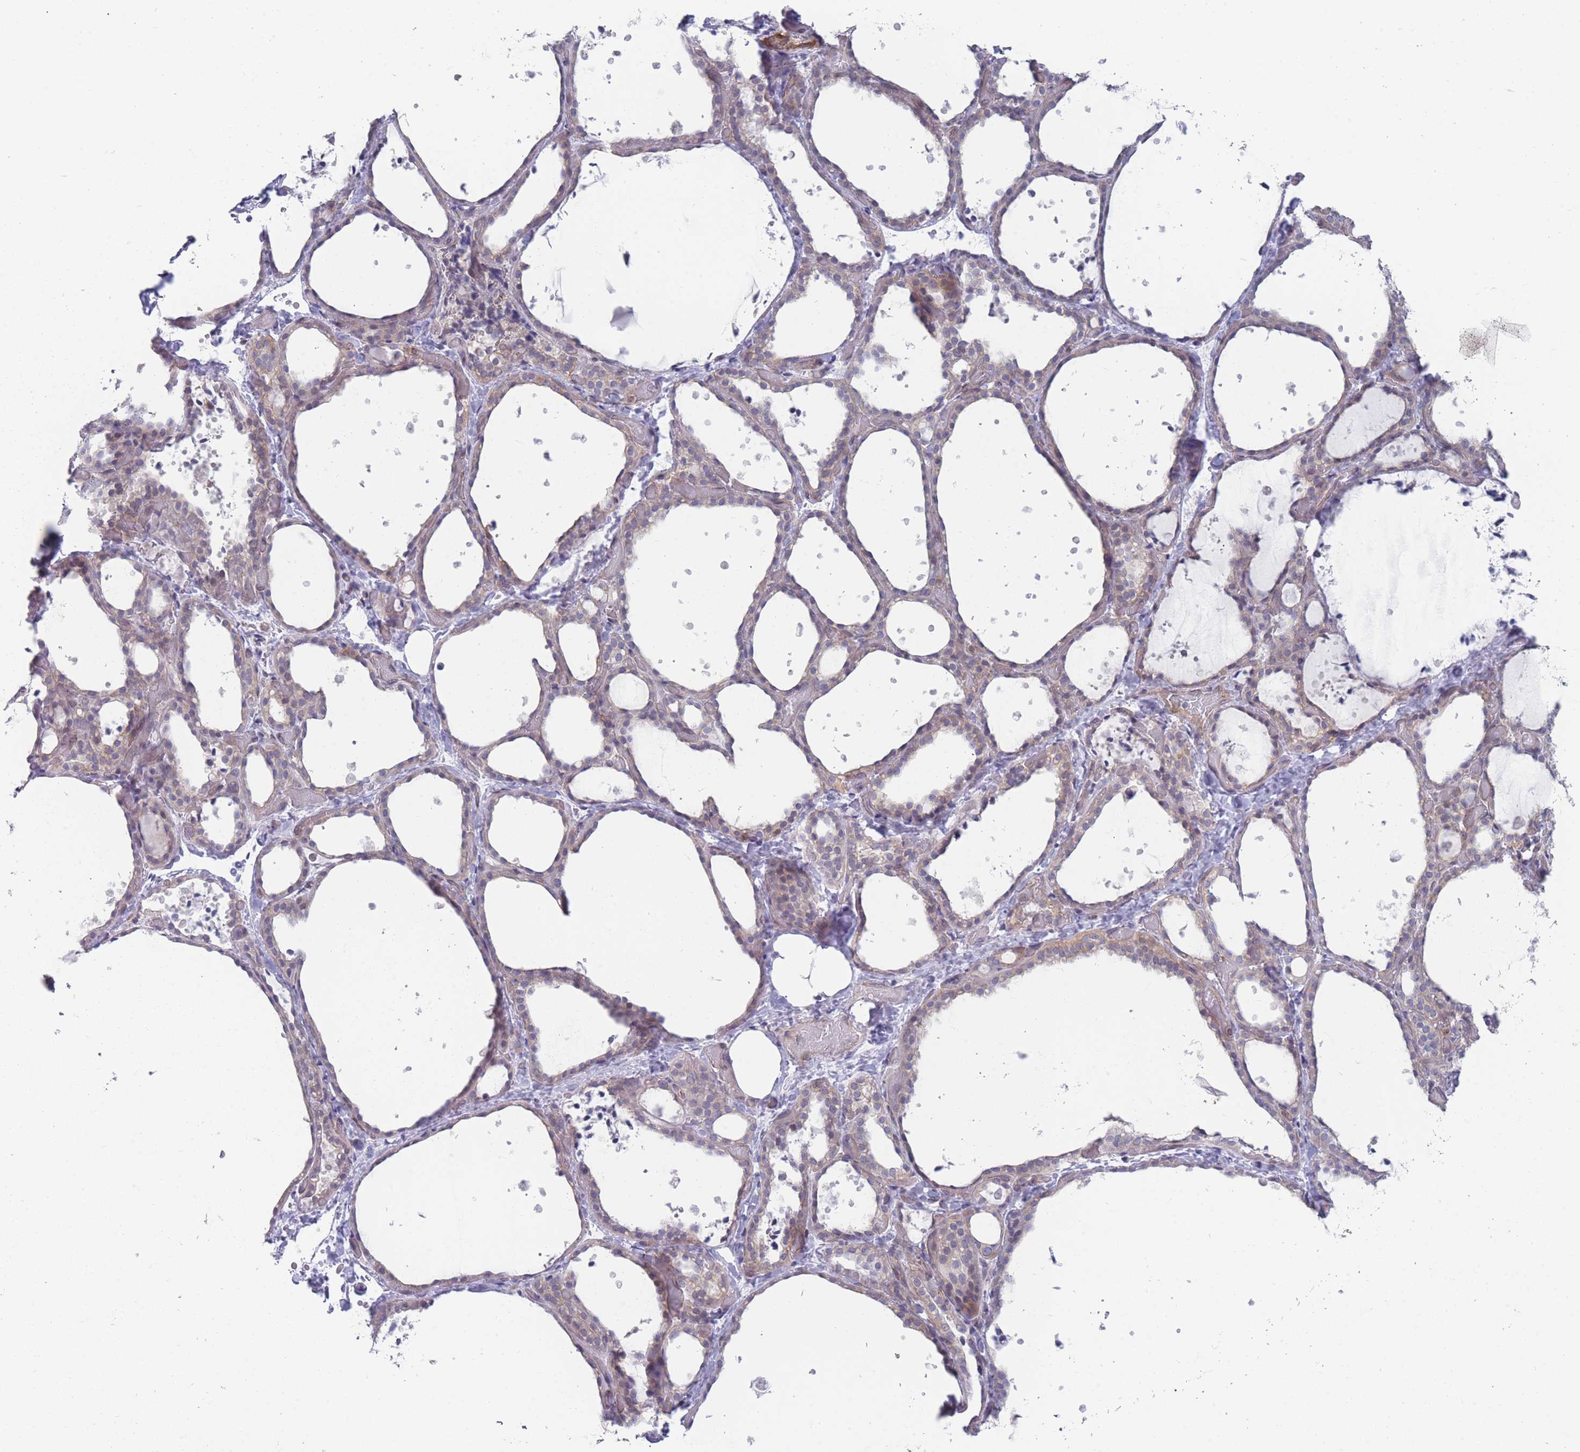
{"staining": {"intensity": "weak", "quantity": "25%-75%", "location": "cytoplasmic/membranous"}, "tissue": "thyroid gland", "cell_type": "Glandular cells", "image_type": "normal", "snomed": [{"axis": "morphology", "description": "Normal tissue, NOS"}, {"axis": "topography", "description": "Thyroid gland"}], "caption": "The image reveals a brown stain indicating the presence of a protein in the cytoplasmic/membranous of glandular cells in thyroid gland.", "gene": "VRK2", "patient": {"sex": "female", "age": 44}}